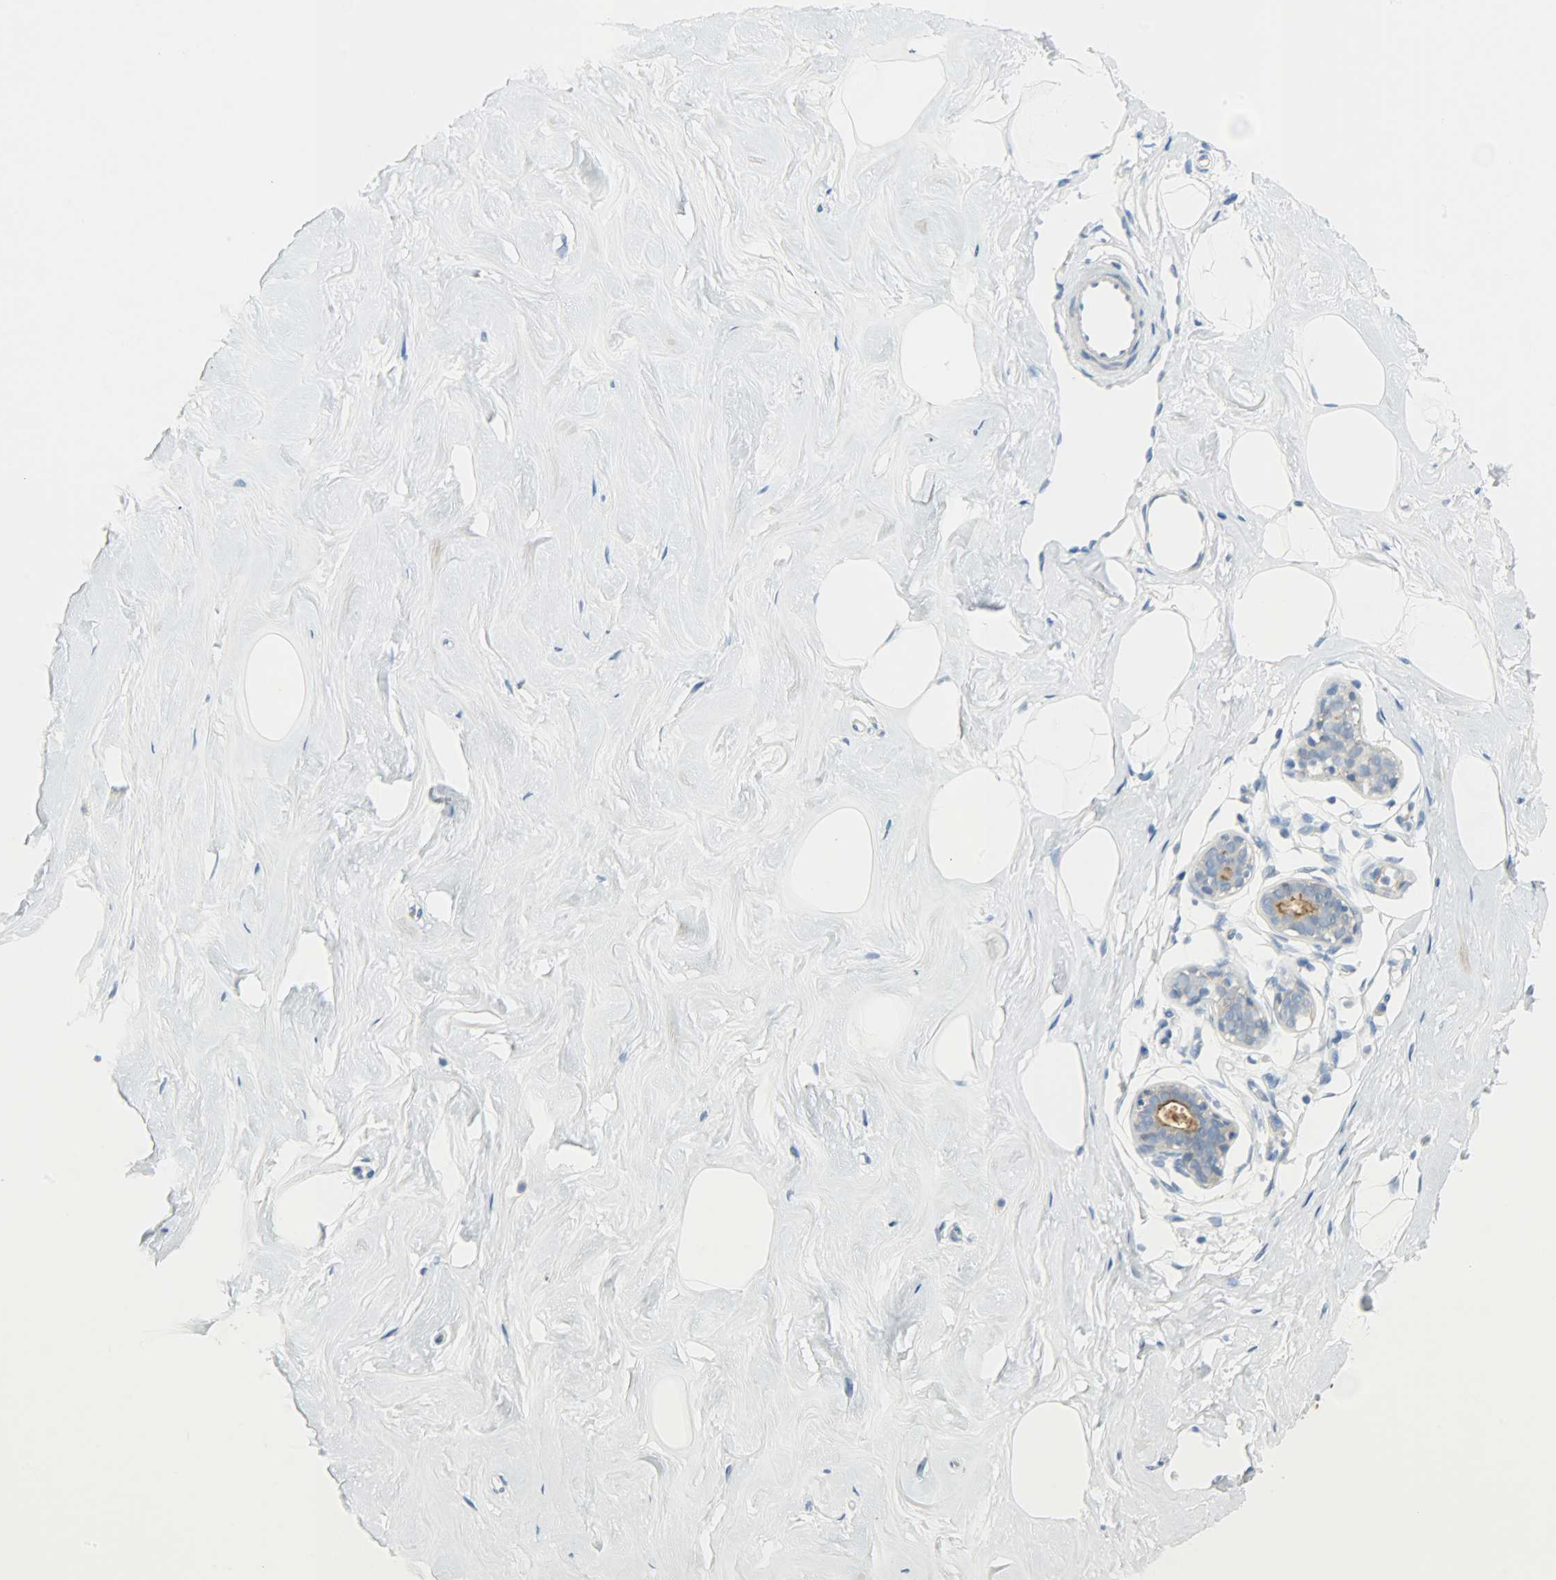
{"staining": {"intensity": "negative", "quantity": "none", "location": "none"}, "tissue": "breast", "cell_type": "Adipocytes", "image_type": "normal", "snomed": [{"axis": "morphology", "description": "Normal tissue, NOS"}, {"axis": "topography", "description": "Breast"}], "caption": "Immunohistochemistry (IHC) histopathology image of unremarkable breast: human breast stained with DAB (3,3'-diaminobenzidine) demonstrates no significant protein positivity in adipocytes.", "gene": "PROM1", "patient": {"sex": "female", "age": 23}}